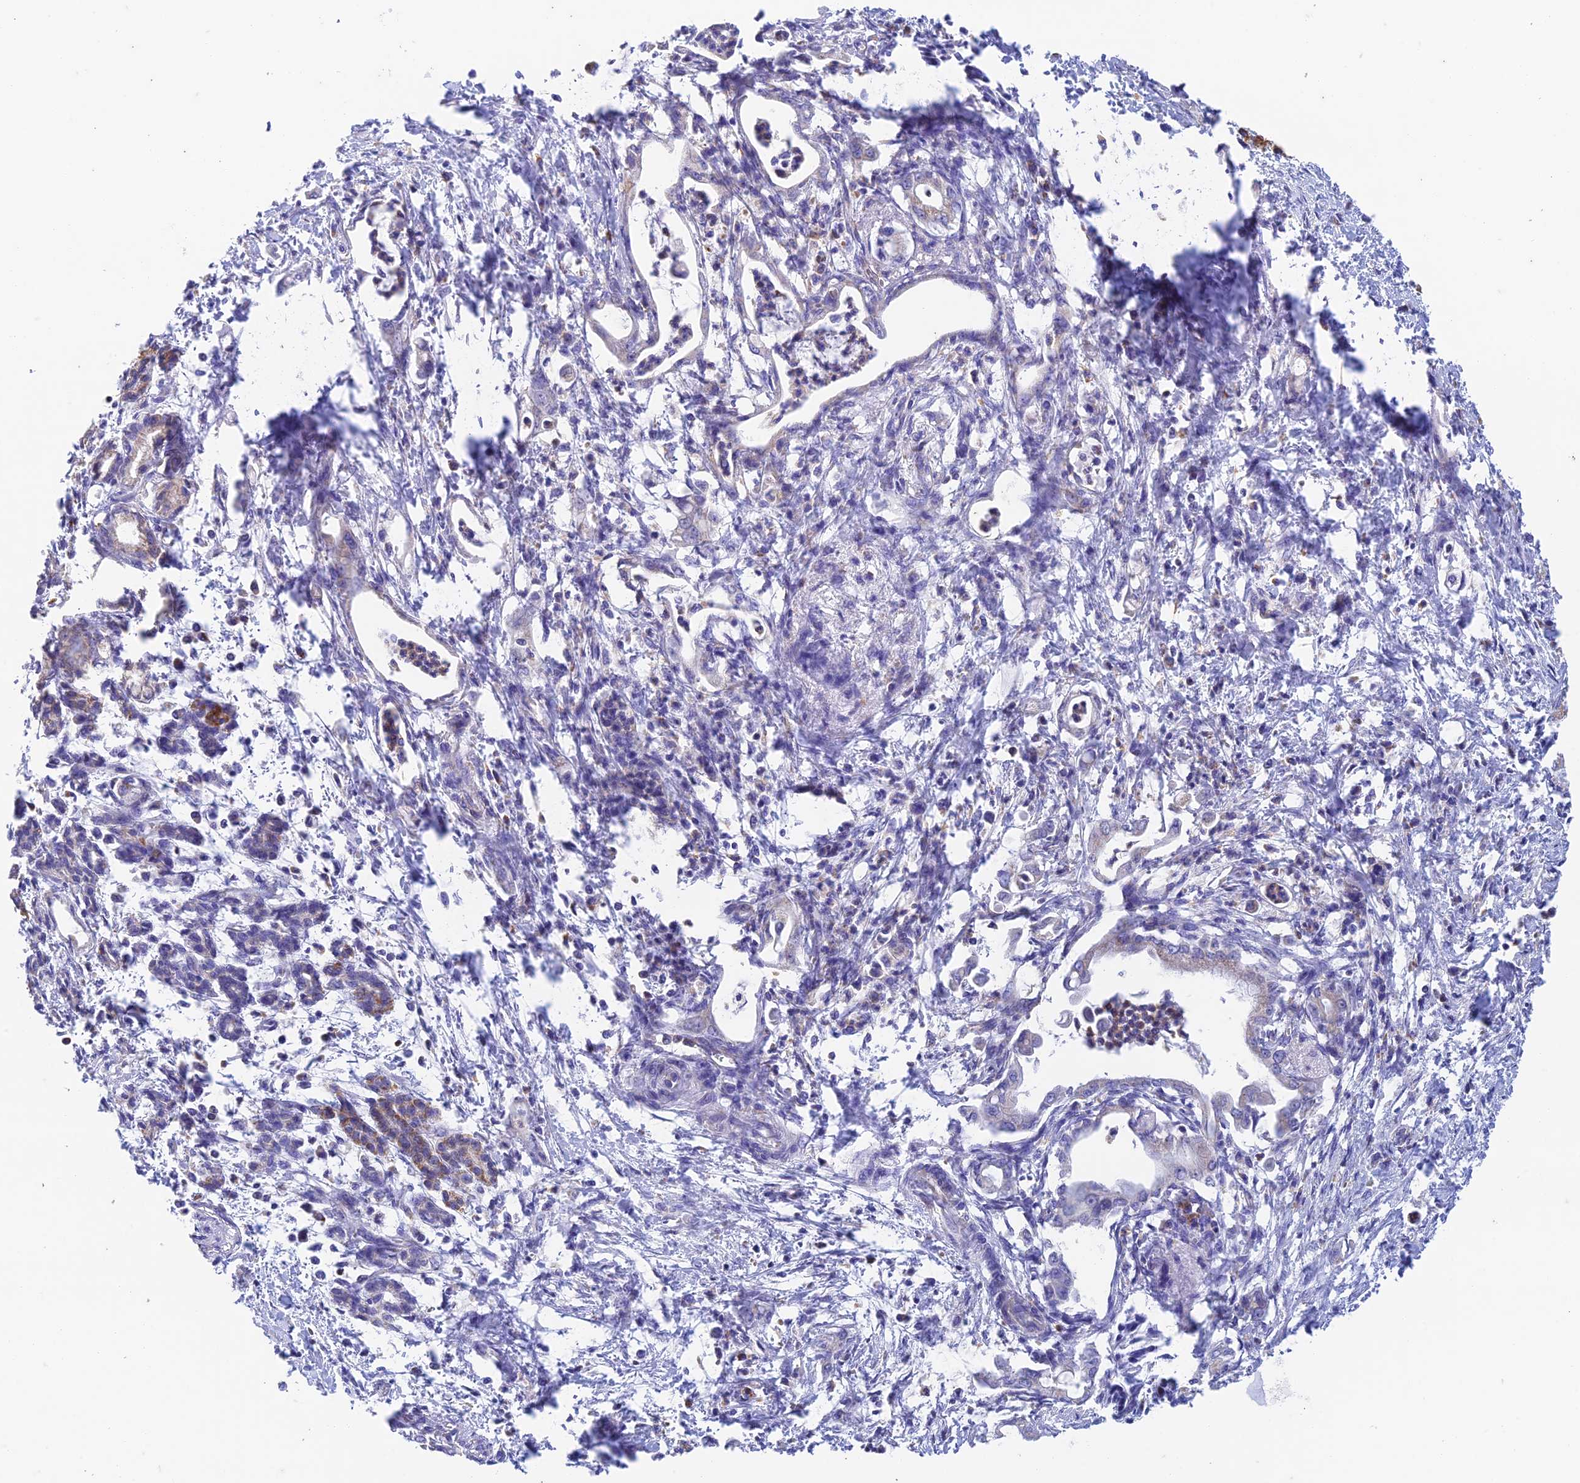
{"staining": {"intensity": "moderate", "quantity": "<25%", "location": "cytoplasmic/membranous"}, "tissue": "pancreatic cancer", "cell_type": "Tumor cells", "image_type": "cancer", "snomed": [{"axis": "morphology", "description": "Adenocarcinoma, NOS"}, {"axis": "topography", "description": "Pancreas"}], "caption": "Immunohistochemistry (DAB (3,3'-diaminobenzidine)) staining of human pancreatic cancer (adenocarcinoma) shows moderate cytoplasmic/membranous protein positivity in about <25% of tumor cells.", "gene": "ZNF181", "patient": {"sex": "female", "age": 55}}